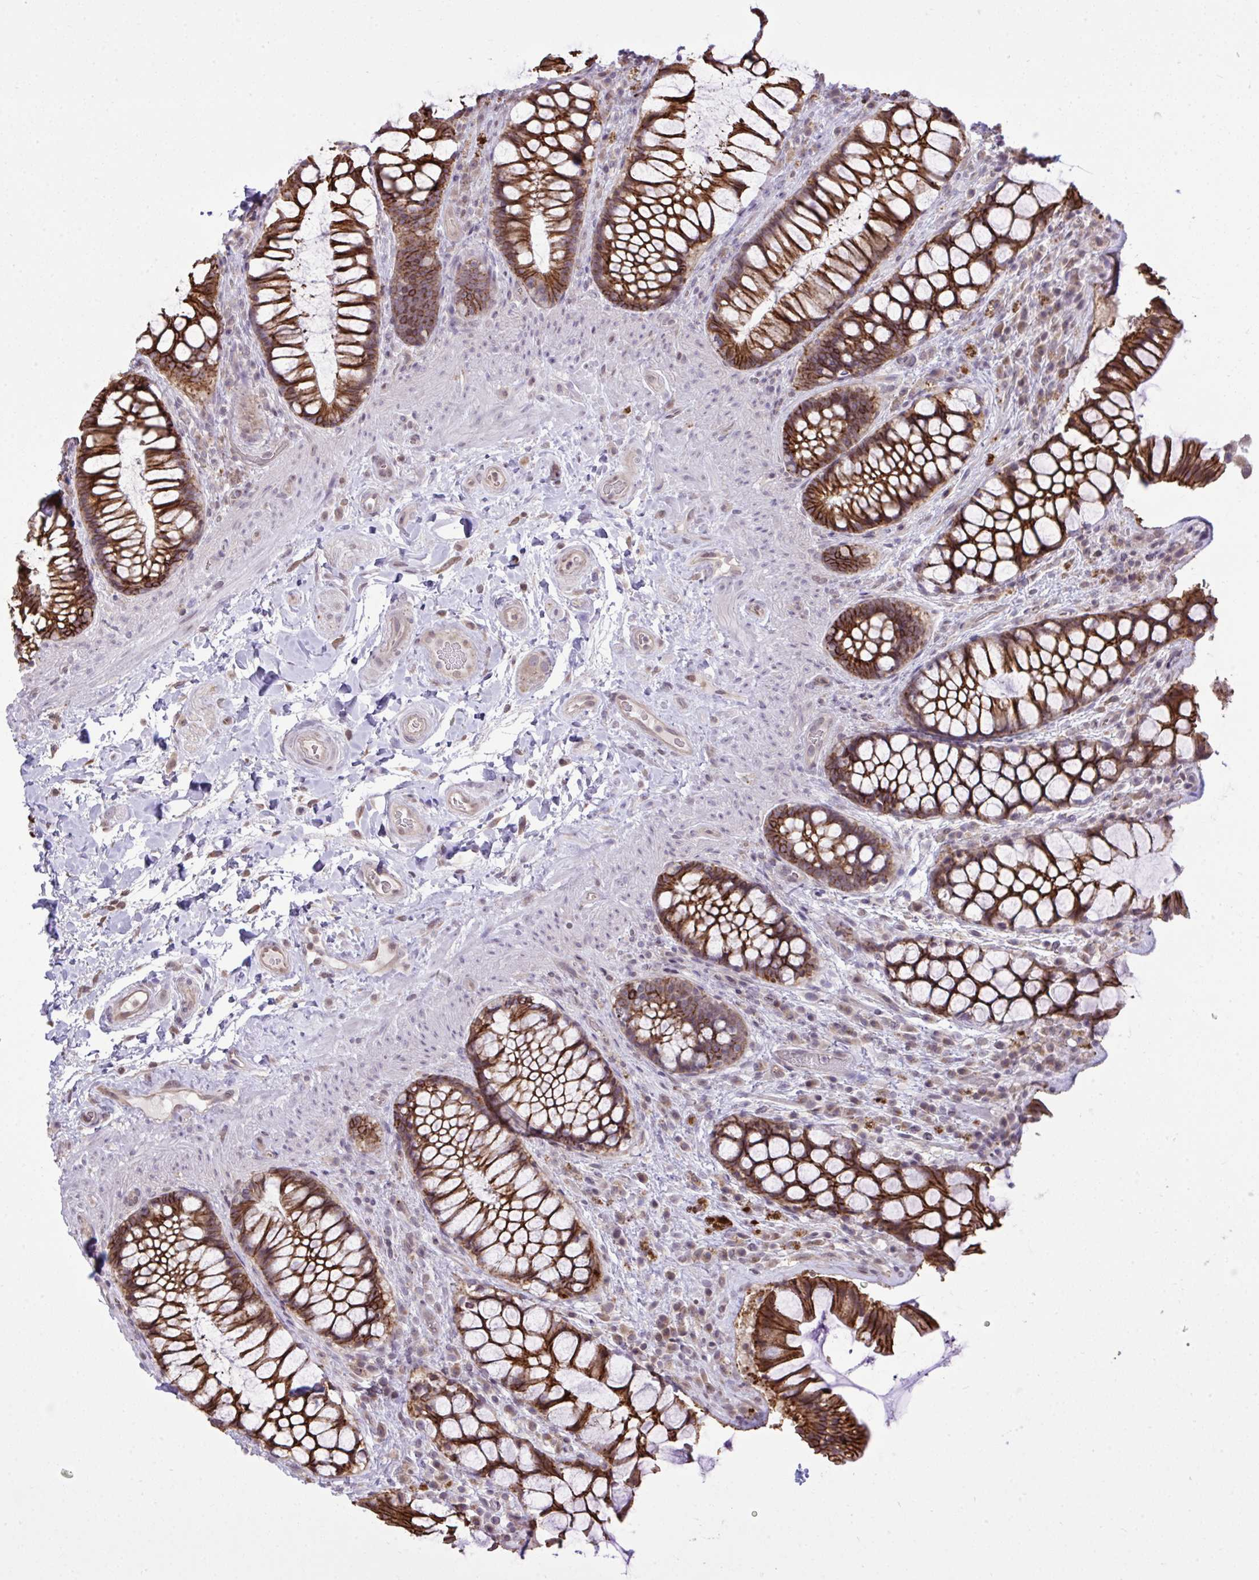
{"staining": {"intensity": "strong", "quantity": ">75%", "location": "cytoplasmic/membranous"}, "tissue": "rectum", "cell_type": "Glandular cells", "image_type": "normal", "snomed": [{"axis": "morphology", "description": "Normal tissue, NOS"}, {"axis": "topography", "description": "Rectum"}], "caption": "Benign rectum exhibits strong cytoplasmic/membranous expression in approximately >75% of glandular cells.", "gene": "CYP20A1", "patient": {"sex": "female", "age": 58}}